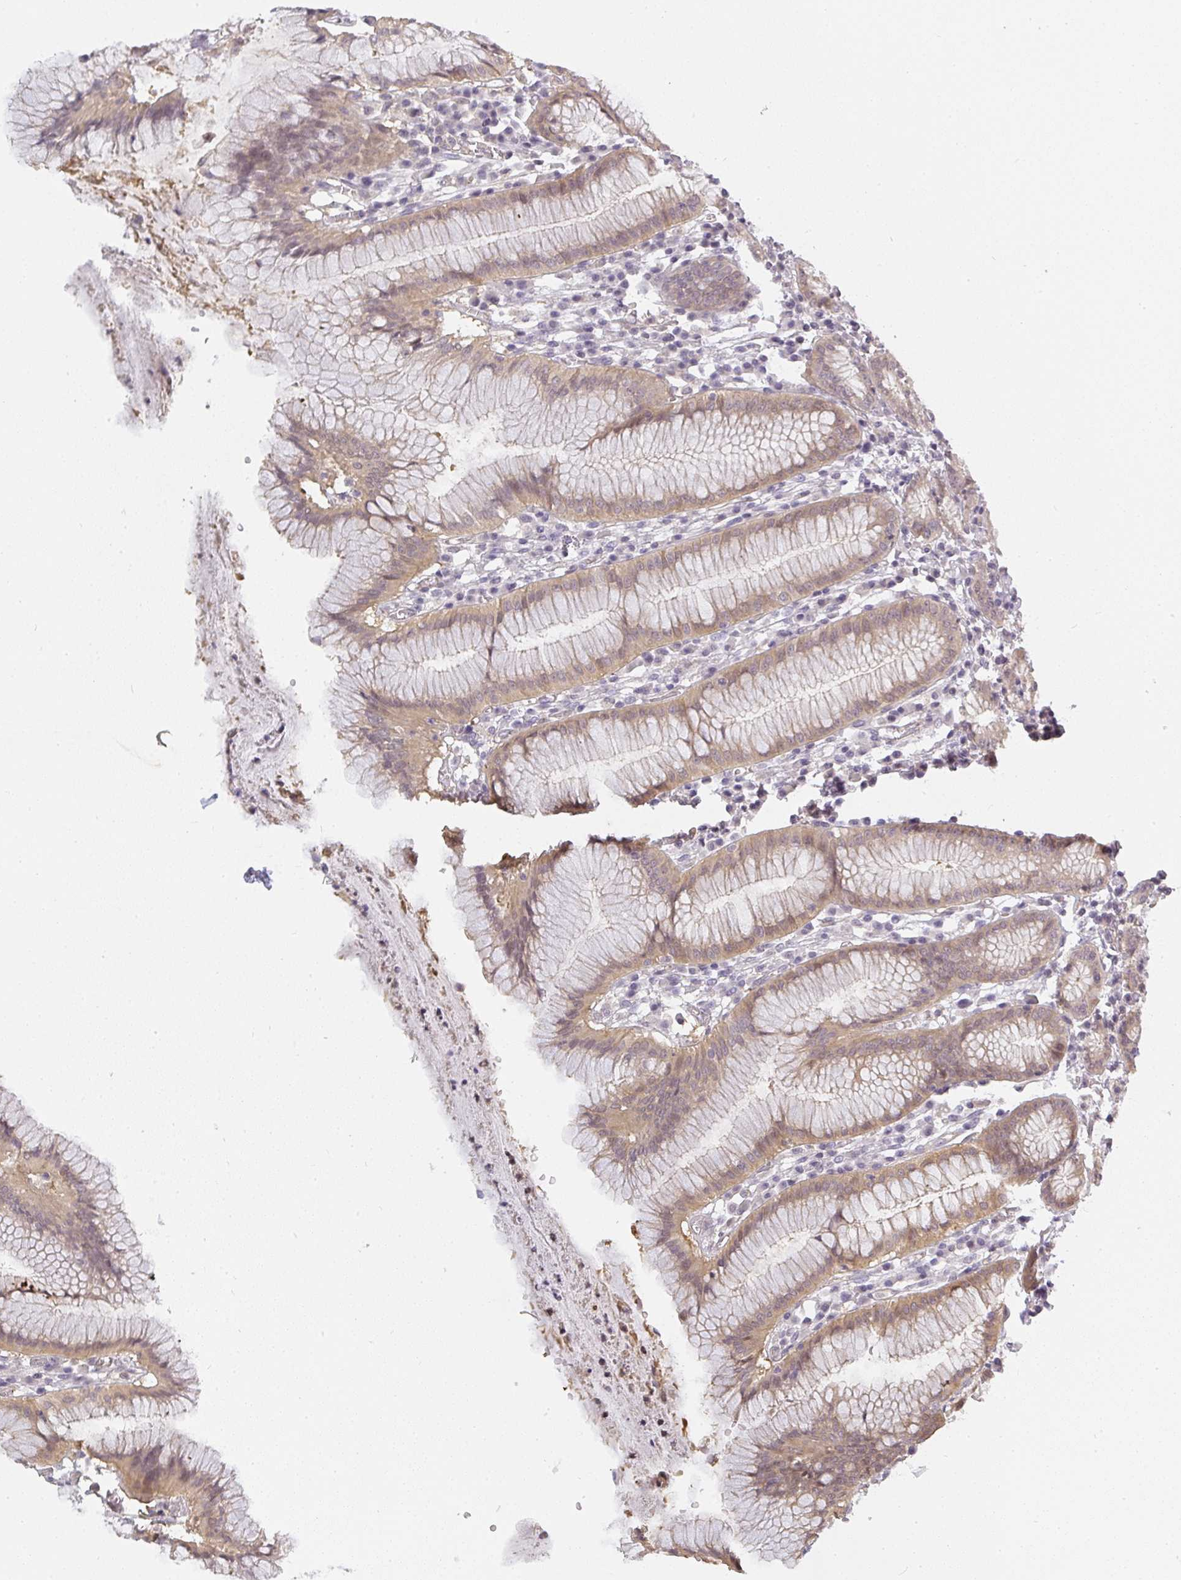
{"staining": {"intensity": "moderate", "quantity": "25%-75%", "location": "cytoplasmic/membranous"}, "tissue": "stomach", "cell_type": "Glandular cells", "image_type": "normal", "snomed": [{"axis": "morphology", "description": "Normal tissue, NOS"}, {"axis": "topography", "description": "Stomach"}], "caption": "Stomach stained with DAB (3,3'-diaminobenzidine) immunohistochemistry (IHC) reveals medium levels of moderate cytoplasmic/membranous positivity in approximately 25%-75% of glandular cells.", "gene": "GSDMB", "patient": {"sex": "male", "age": 55}}